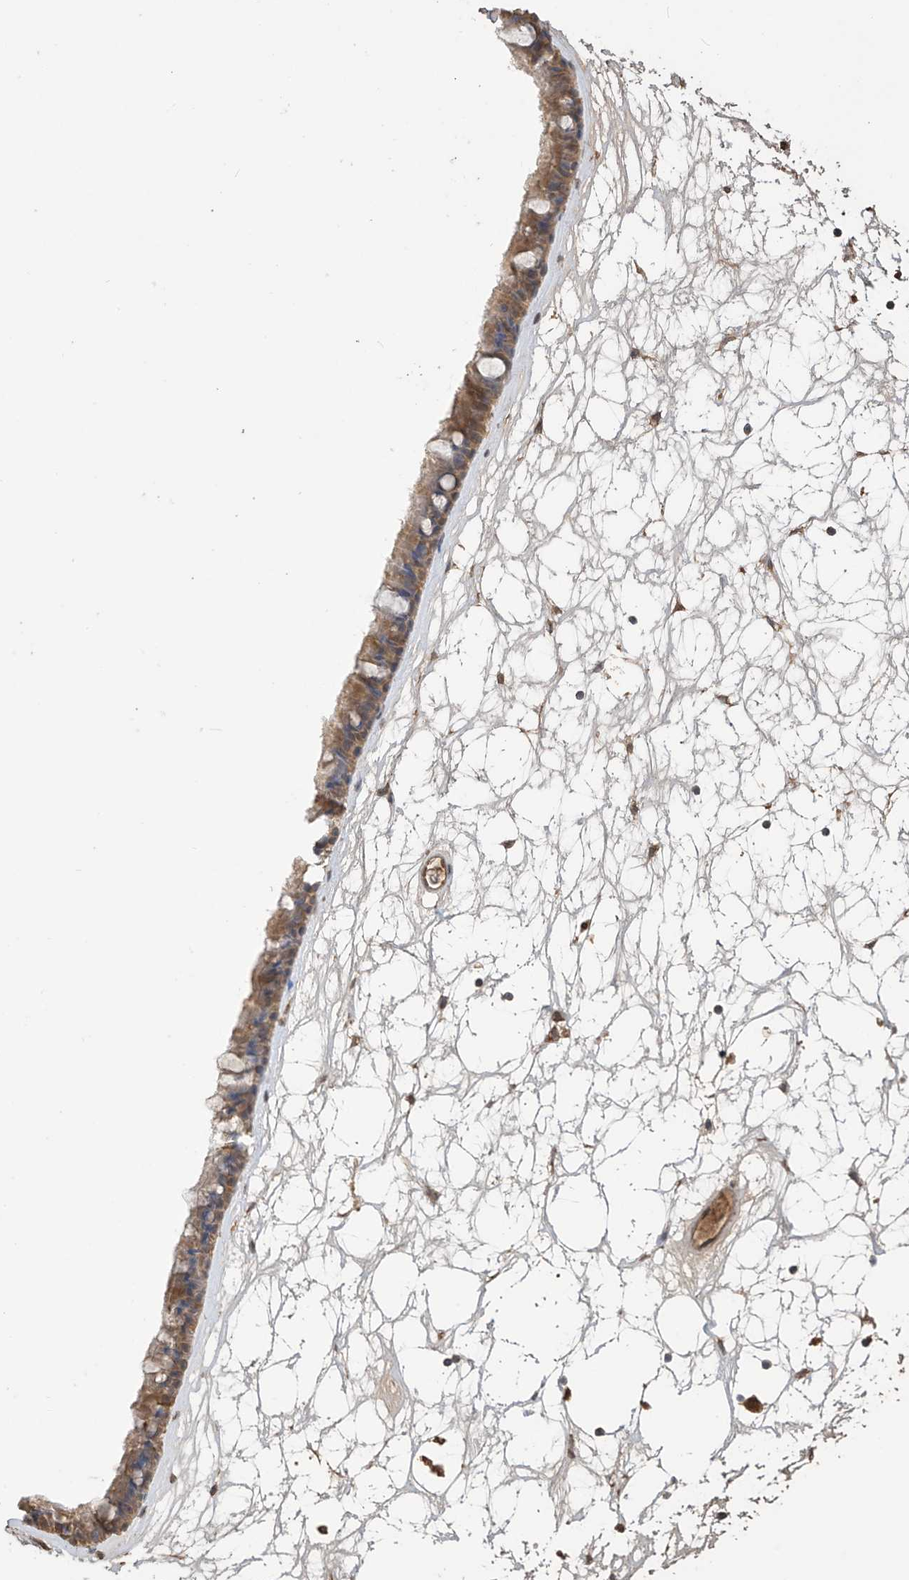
{"staining": {"intensity": "moderate", "quantity": ">75%", "location": "cytoplasmic/membranous"}, "tissue": "nasopharynx", "cell_type": "Respiratory epithelial cells", "image_type": "normal", "snomed": [{"axis": "morphology", "description": "Normal tissue, NOS"}, {"axis": "topography", "description": "Nasopharynx"}], "caption": "Respiratory epithelial cells reveal medium levels of moderate cytoplasmic/membranous positivity in about >75% of cells in unremarkable human nasopharynx. Nuclei are stained in blue.", "gene": "SLFN14", "patient": {"sex": "male", "age": 64}}